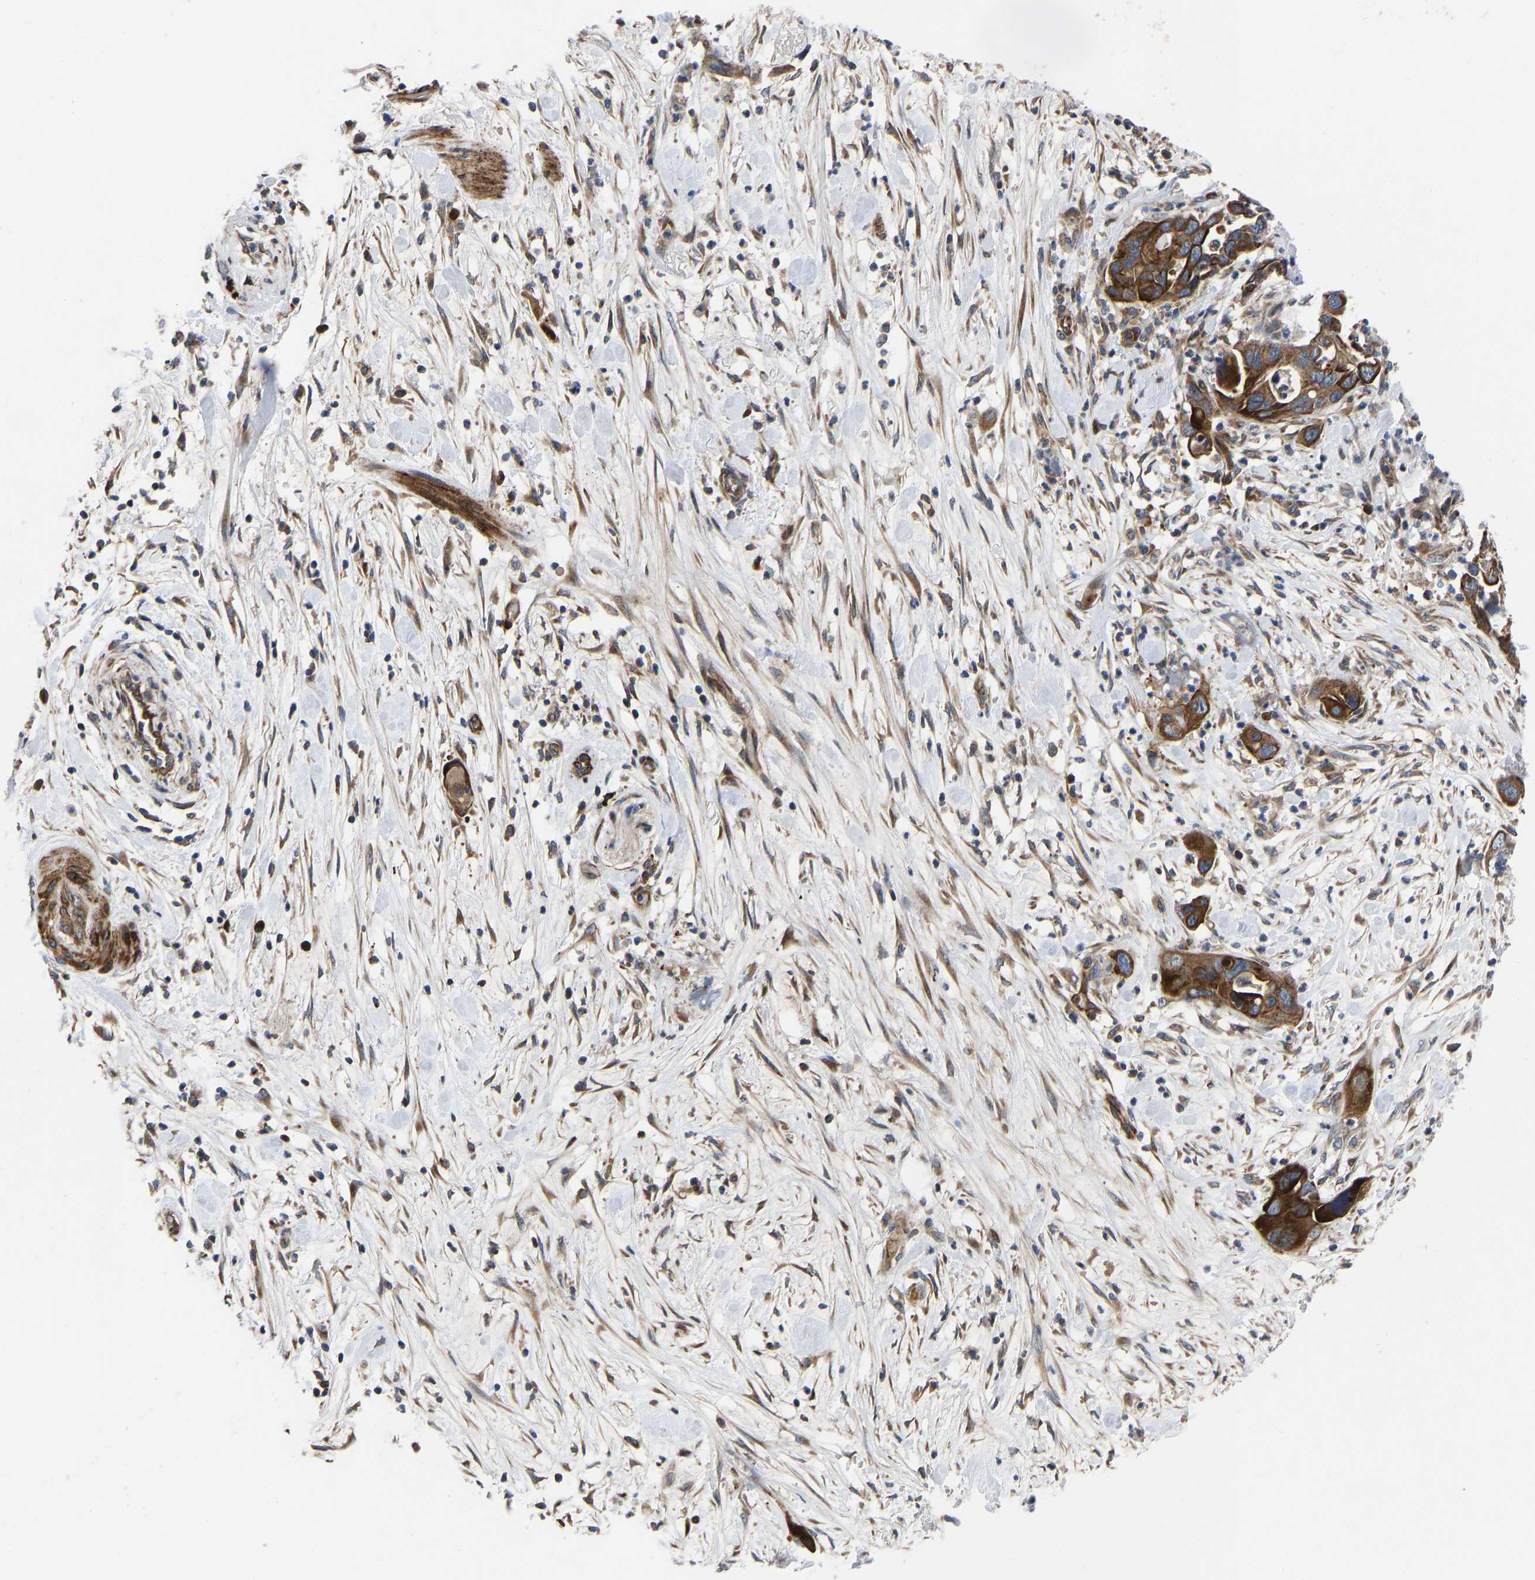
{"staining": {"intensity": "strong", "quantity": ">75%", "location": "cytoplasmic/membranous"}, "tissue": "pancreatic cancer", "cell_type": "Tumor cells", "image_type": "cancer", "snomed": [{"axis": "morphology", "description": "Adenocarcinoma, NOS"}, {"axis": "topography", "description": "Pancreas"}], "caption": "Pancreatic adenocarcinoma stained for a protein (brown) shows strong cytoplasmic/membranous positive staining in approximately >75% of tumor cells.", "gene": "TMEM38B", "patient": {"sex": "female", "age": 71}}